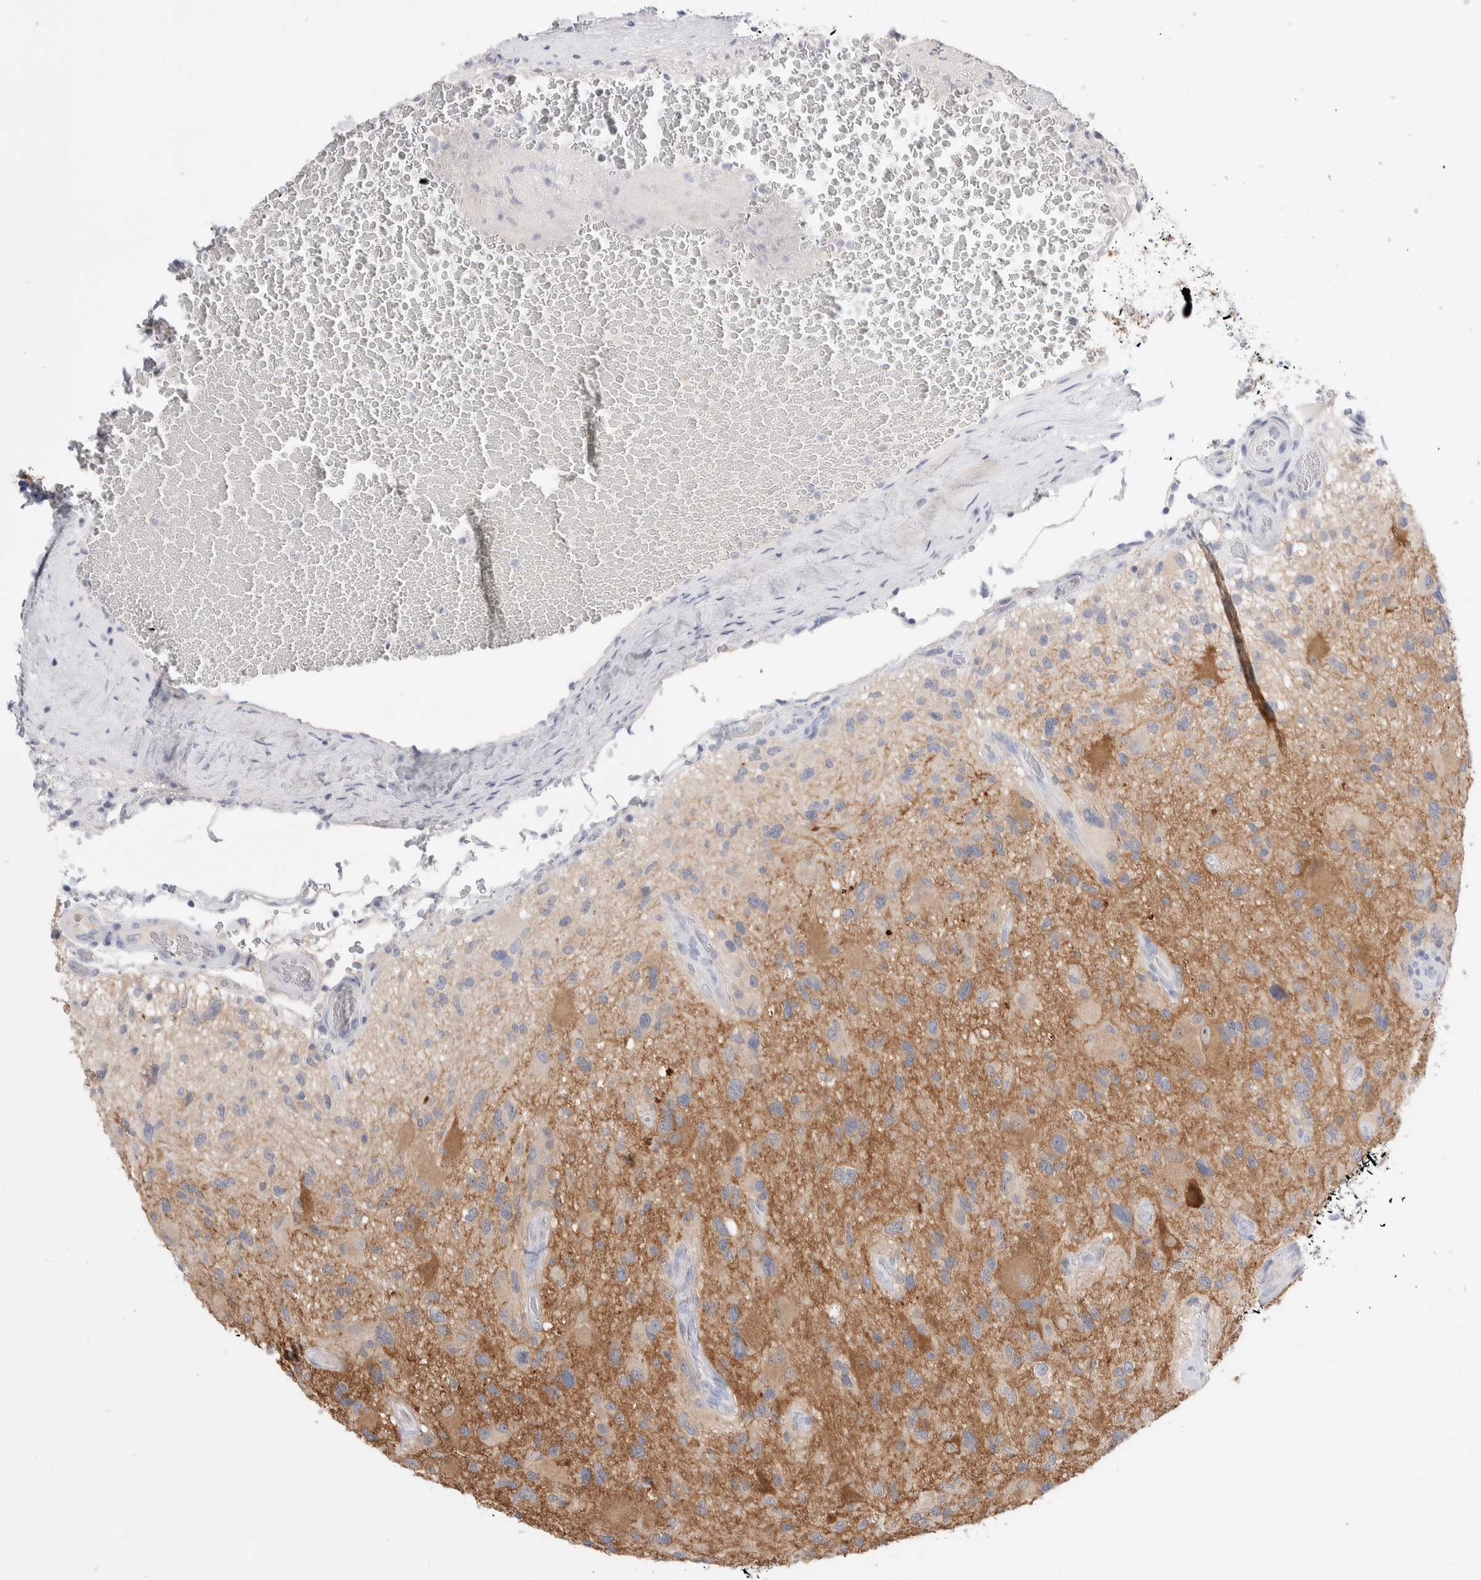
{"staining": {"intensity": "weak", "quantity": "<25%", "location": "cytoplasmic/membranous"}, "tissue": "glioma", "cell_type": "Tumor cells", "image_type": "cancer", "snomed": [{"axis": "morphology", "description": "Glioma, malignant, High grade"}, {"axis": "topography", "description": "Brain"}], "caption": "The photomicrograph reveals no staining of tumor cells in malignant high-grade glioma. The staining is performed using DAB (3,3'-diaminobenzidine) brown chromogen with nuclei counter-stained in using hematoxylin.", "gene": "GDA", "patient": {"sex": "male", "age": 33}}